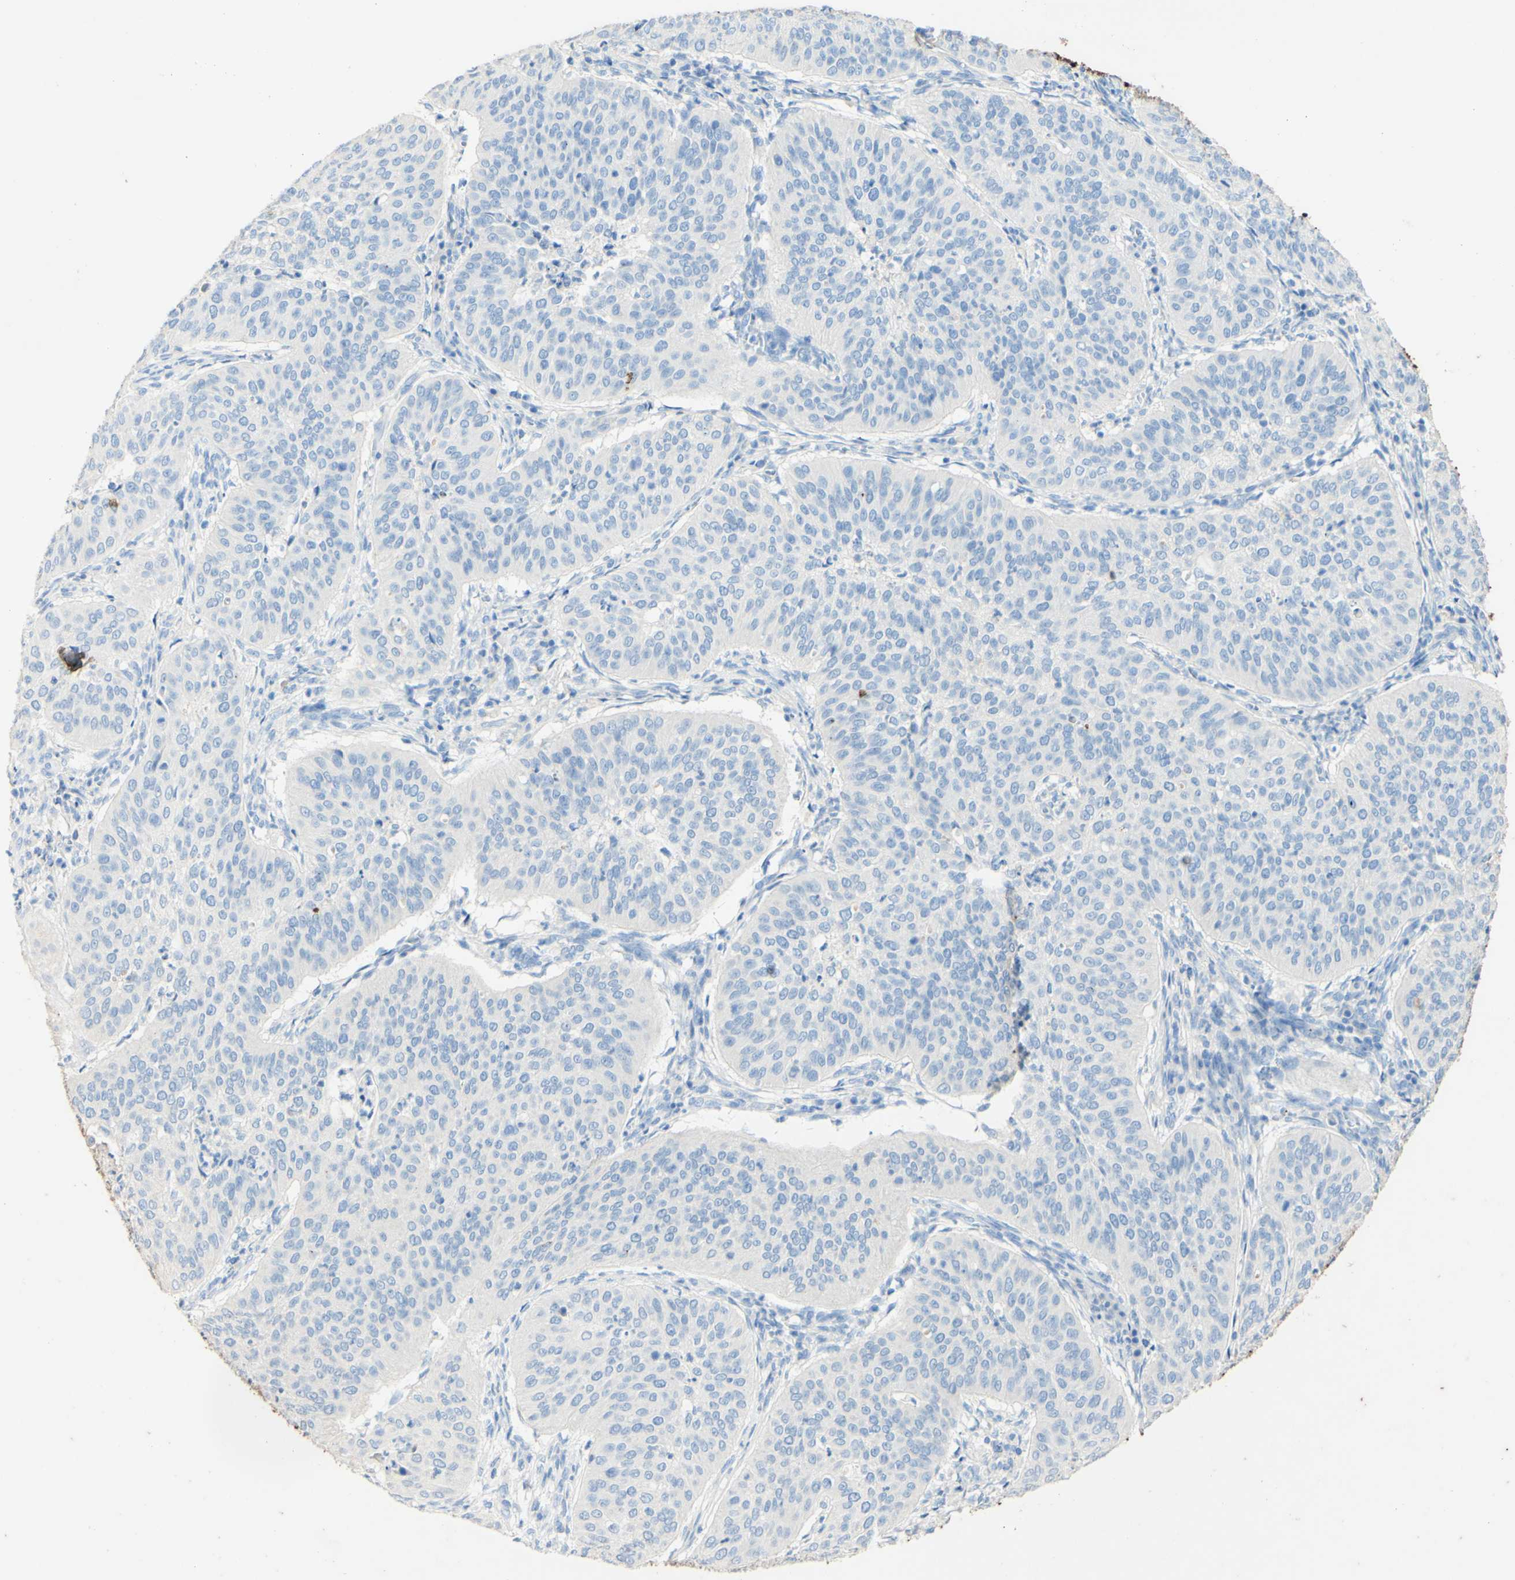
{"staining": {"intensity": "negative", "quantity": "none", "location": "none"}, "tissue": "cervical cancer", "cell_type": "Tumor cells", "image_type": "cancer", "snomed": [{"axis": "morphology", "description": "Normal tissue, NOS"}, {"axis": "morphology", "description": "Squamous cell carcinoma, NOS"}, {"axis": "topography", "description": "Cervix"}], "caption": "Immunohistochemical staining of human squamous cell carcinoma (cervical) exhibits no significant expression in tumor cells.", "gene": "PIGR", "patient": {"sex": "female", "age": 39}}